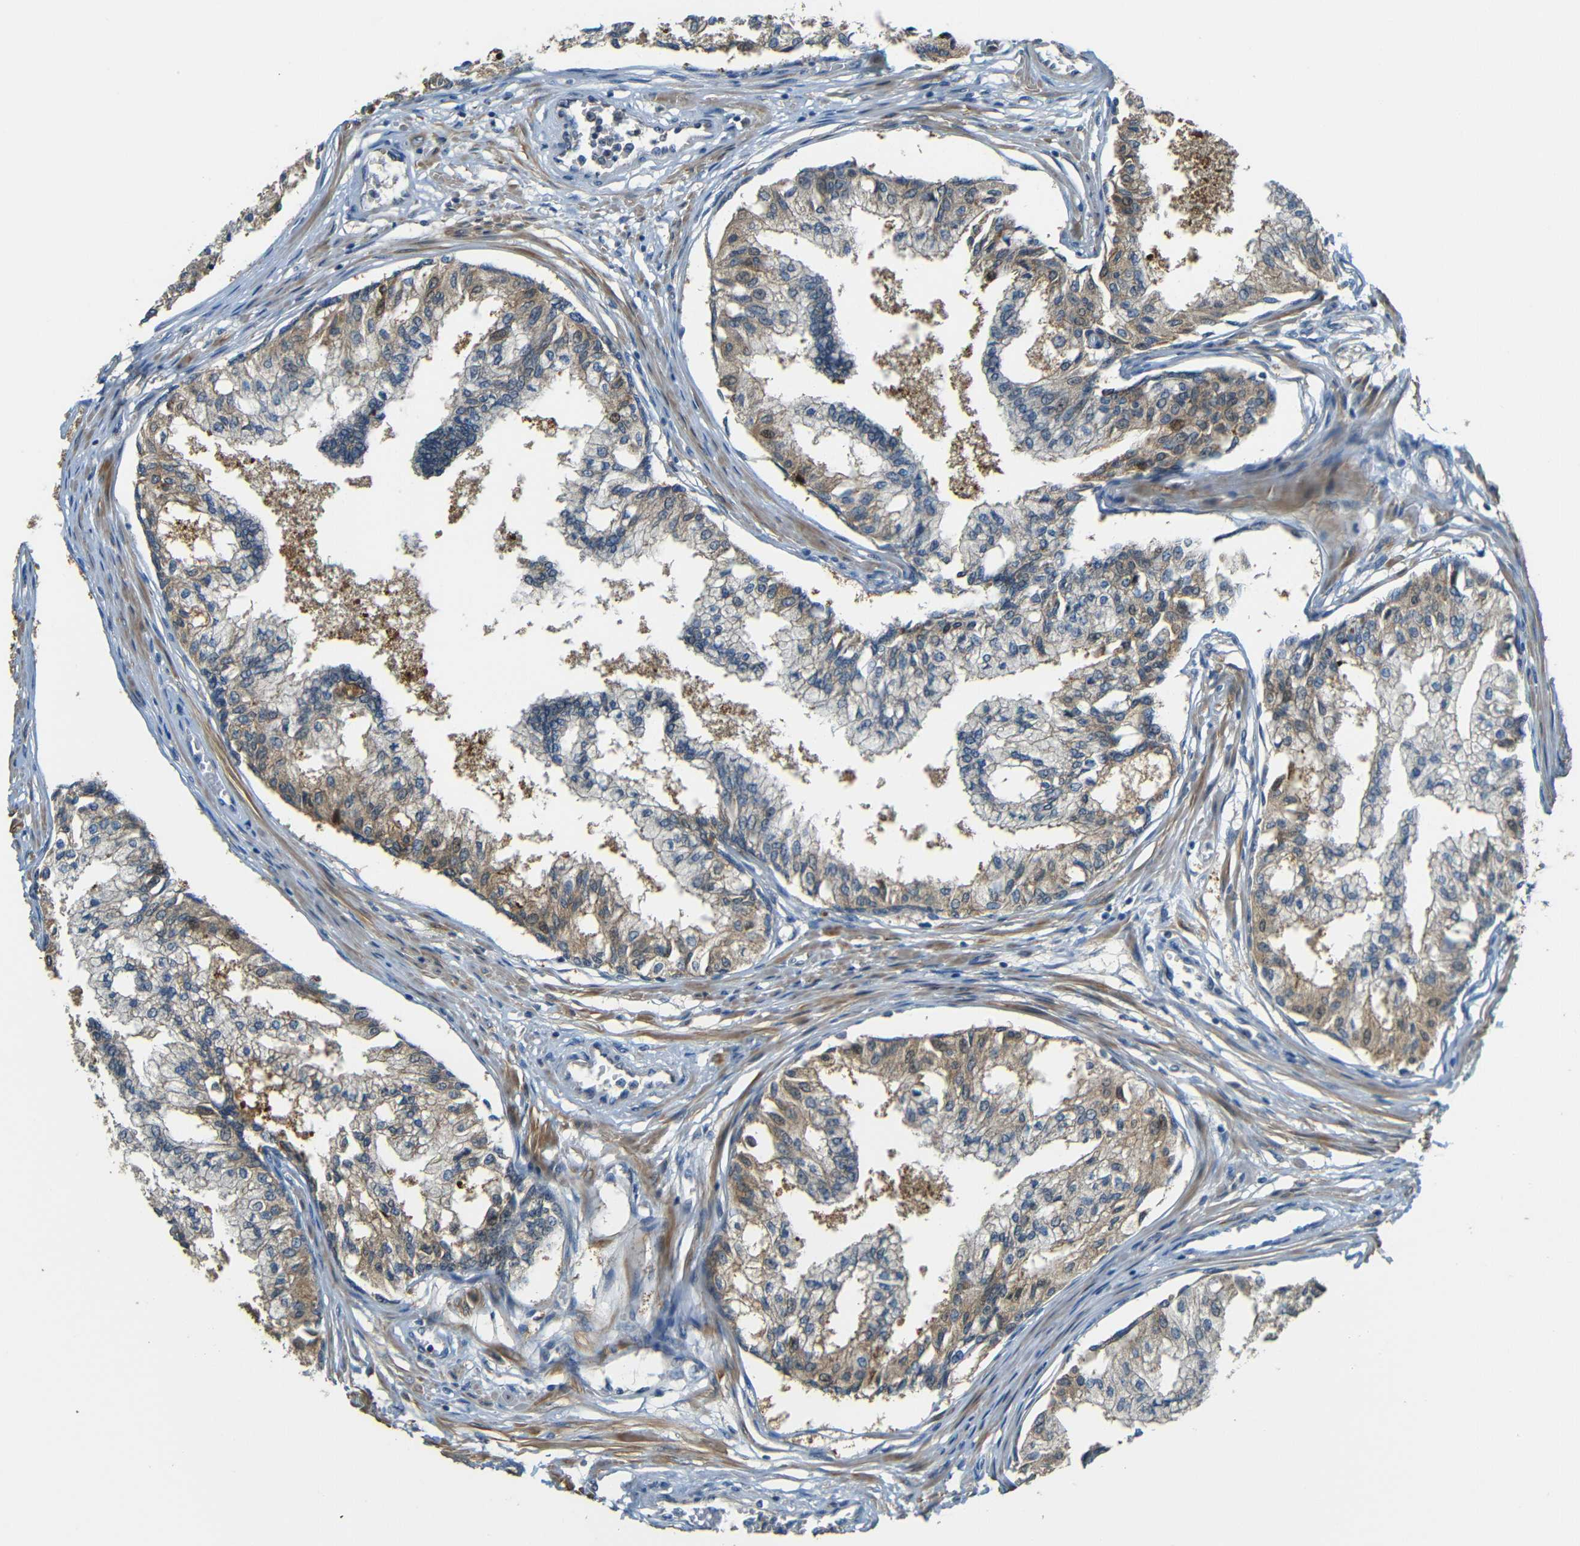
{"staining": {"intensity": "moderate", "quantity": ">75%", "location": "cytoplasmic/membranous"}, "tissue": "prostate", "cell_type": "Glandular cells", "image_type": "normal", "snomed": [{"axis": "morphology", "description": "Normal tissue, NOS"}, {"axis": "topography", "description": "Prostate"}, {"axis": "topography", "description": "Seminal veicle"}], "caption": "Immunohistochemical staining of unremarkable prostate displays >75% levels of moderate cytoplasmic/membranous protein expression in approximately >75% of glandular cells.", "gene": "FNDC3A", "patient": {"sex": "male", "age": 60}}